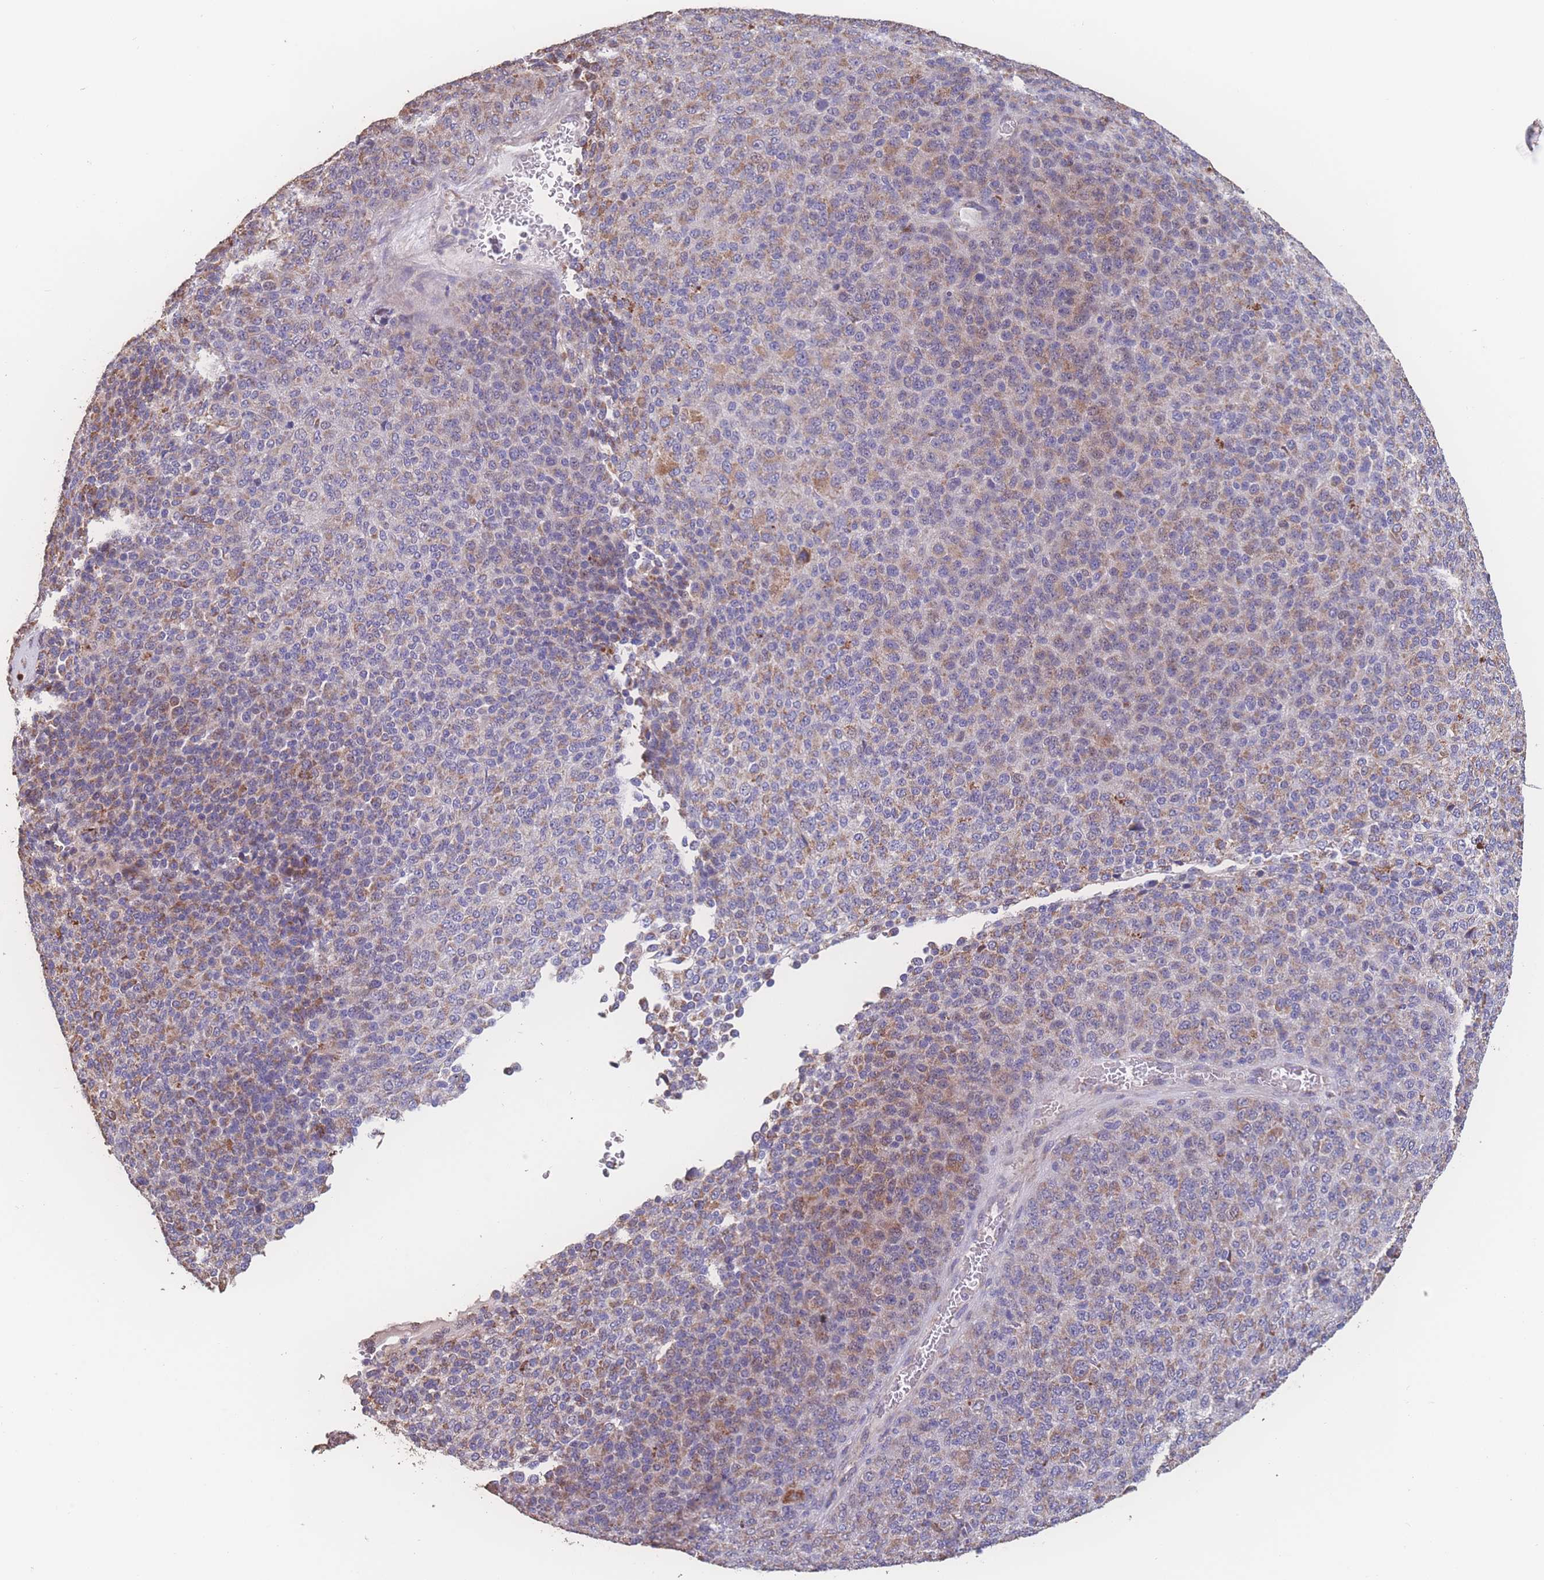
{"staining": {"intensity": "moderate", "quantity": "25%-75%", "location": "cytoplasmic/membranous"}, "tissue": "melanoma", "cell_type": "Tumor cells", "image_type": "cancer", "snomed": [{"axis": "morphology", "description": "Malignant melanoma, Metastatic site"}, {"axis": "topography", "description": "Brain"}], "caption": "Moderate cytoplasmic/membranous positivity is appreciated in about 25%-75% of tumor cells in melanoma. Nuclei are stained in blue.", "gene": "SGSM3", "patient": {"sex": "female", "age": 56}}